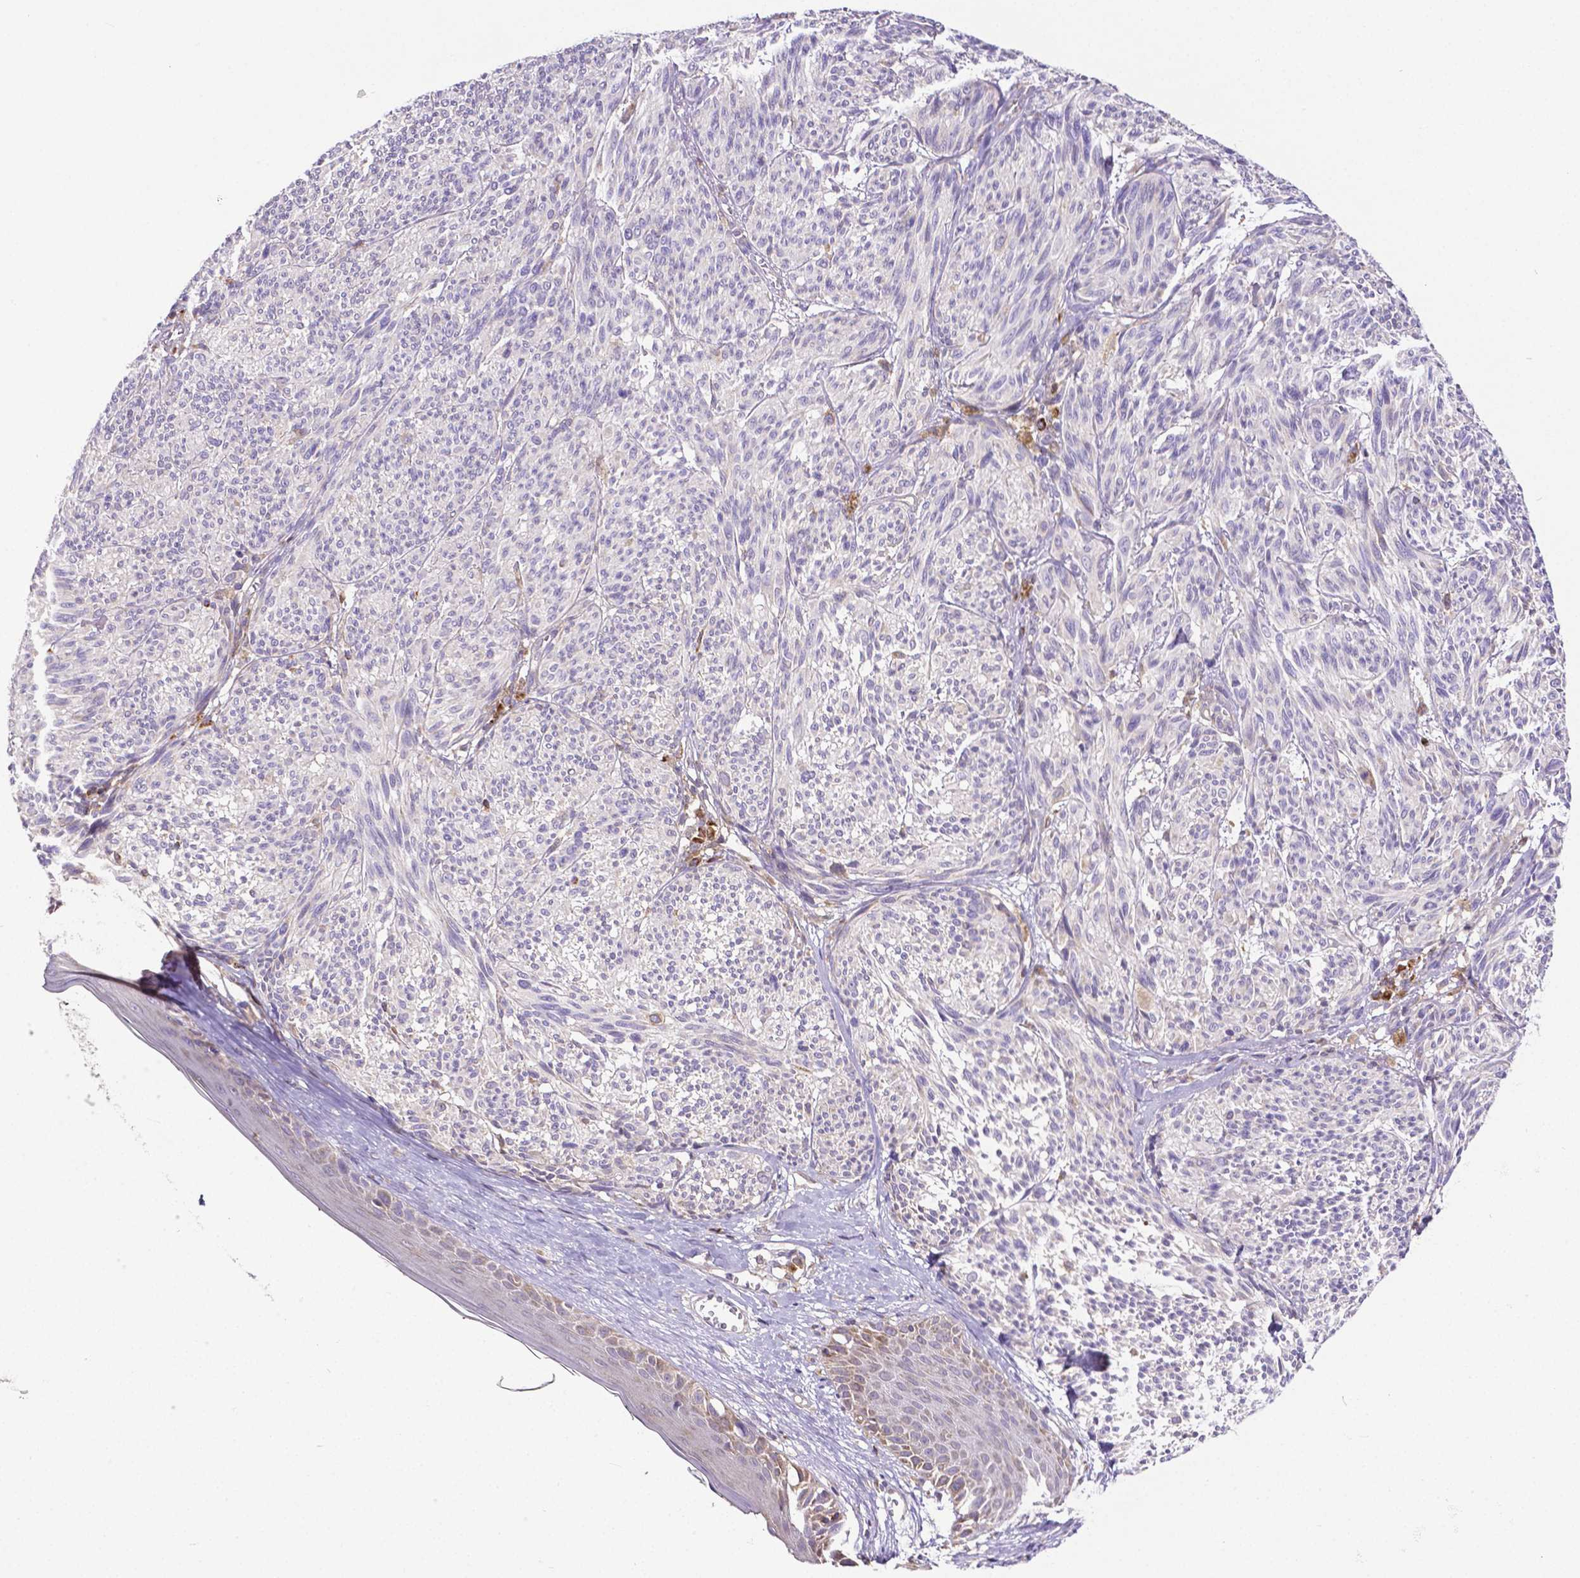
{"staining": {"intensity": "negative", "quantity": "none", "location": "none"}, "tissue": "melanoma", "cell_type": "Tumor cells", "image_type": "cancer", "snomed": [{"axis": "morphology", "description": "Malignant melanoma, NOS"}, {"axis": "topography", "description": "Skin"}], "caption": "The immunohistochemistry micrograph has no significant staining in tumor cells of melanoma tissue.", "gene": "MCL1", "patient": {"sex": "male", "age": 79}}